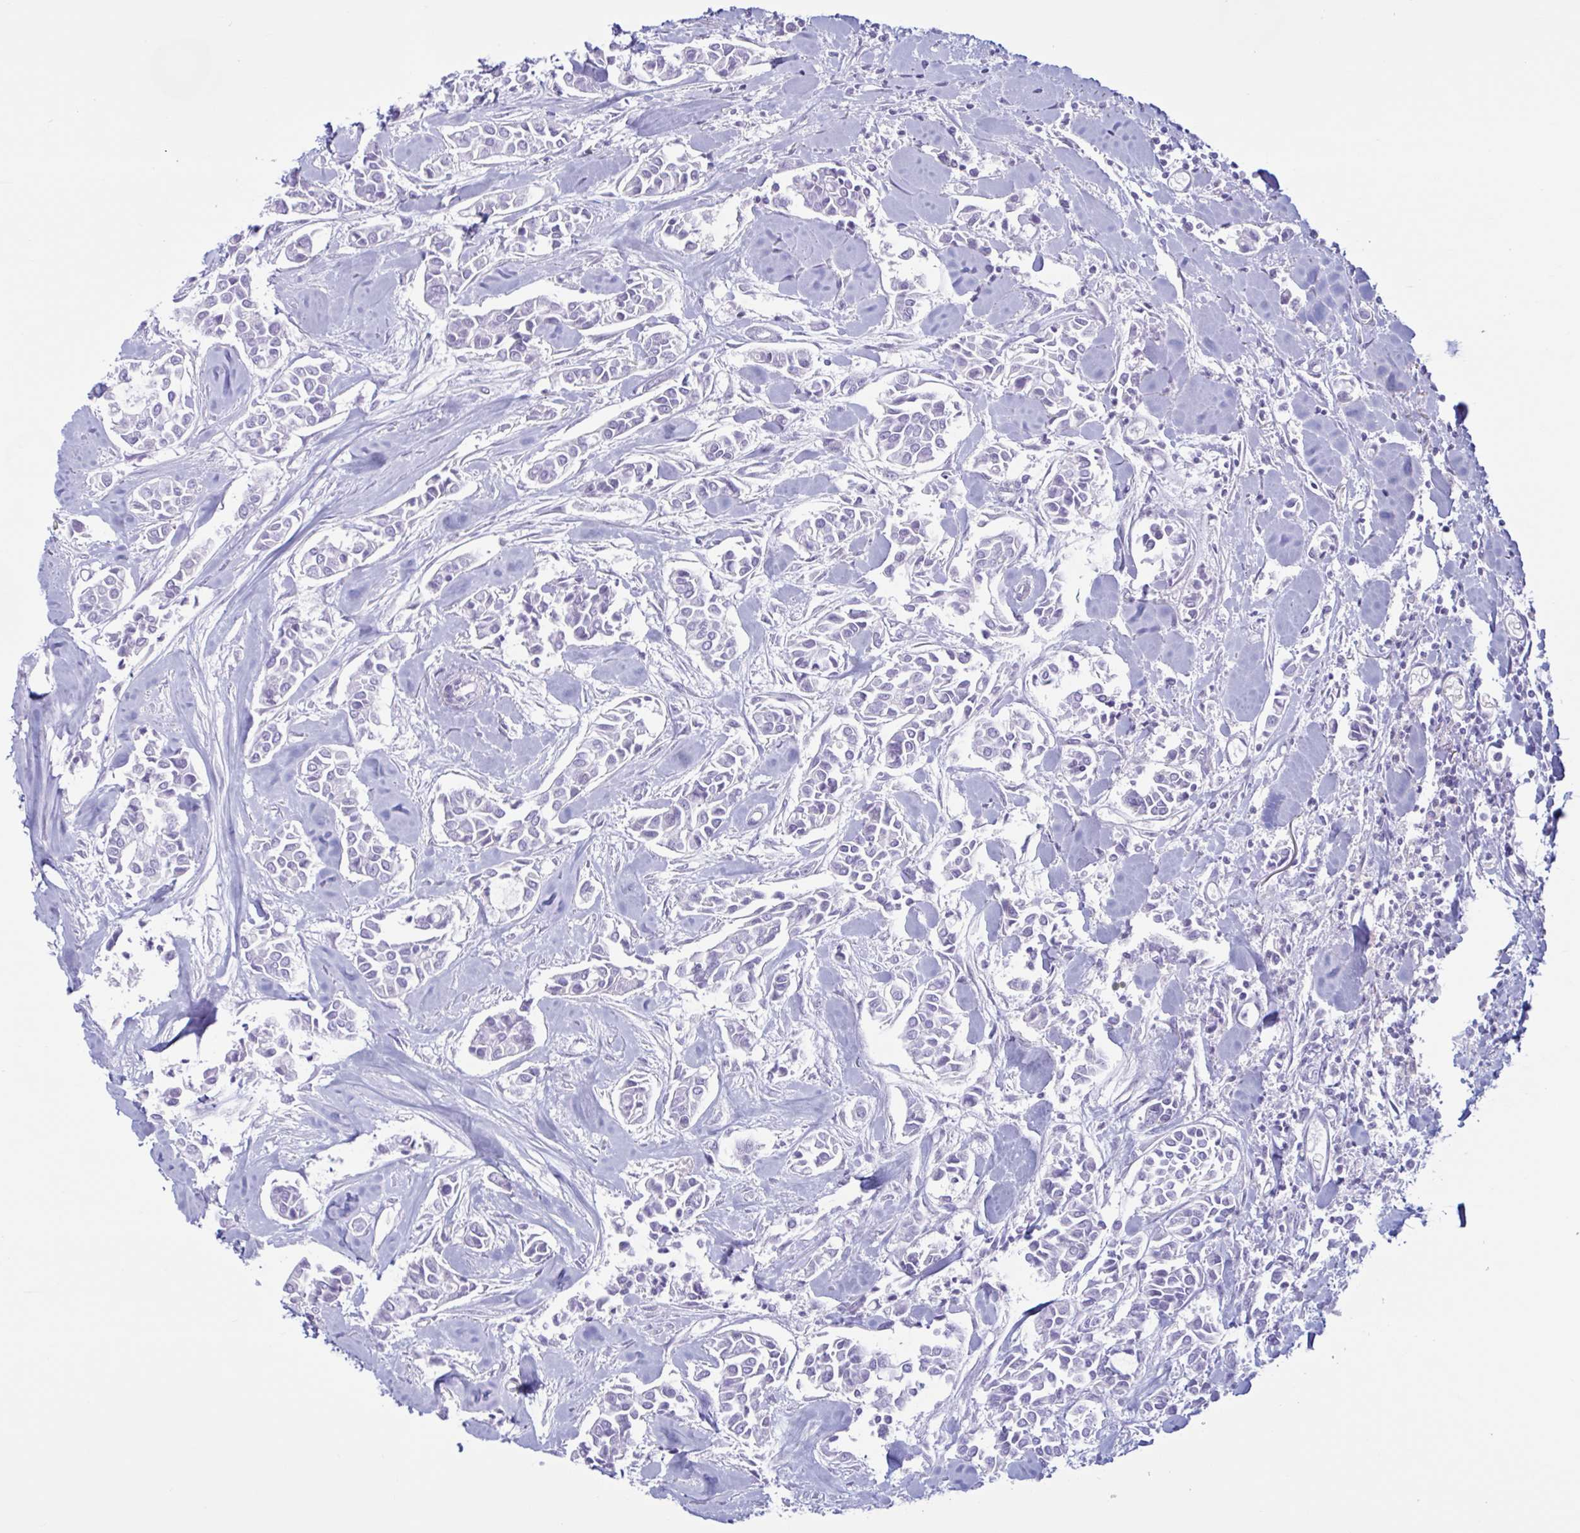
{"staining": {"intensity": "negative", "quantity": "none", "location": "none"}, "tissue": "breast cancer", "cell_type": "Tumor cells", "image_type": "cancer", "snomed": [{"axis": "morphology", "description": "Duct carcinoma"}, {"axis": "topography", "description": "Breast"}], "caption": "Immunohistochemistry micrograph of breast intraductal carcinoma stained for a protein (brown), which exhibits no expression in tumor cells. (DAB immunohistochemistry (IHC), high magnification).", "gene": "XCL1", "patient": {"sex": "female", "age": 84}}